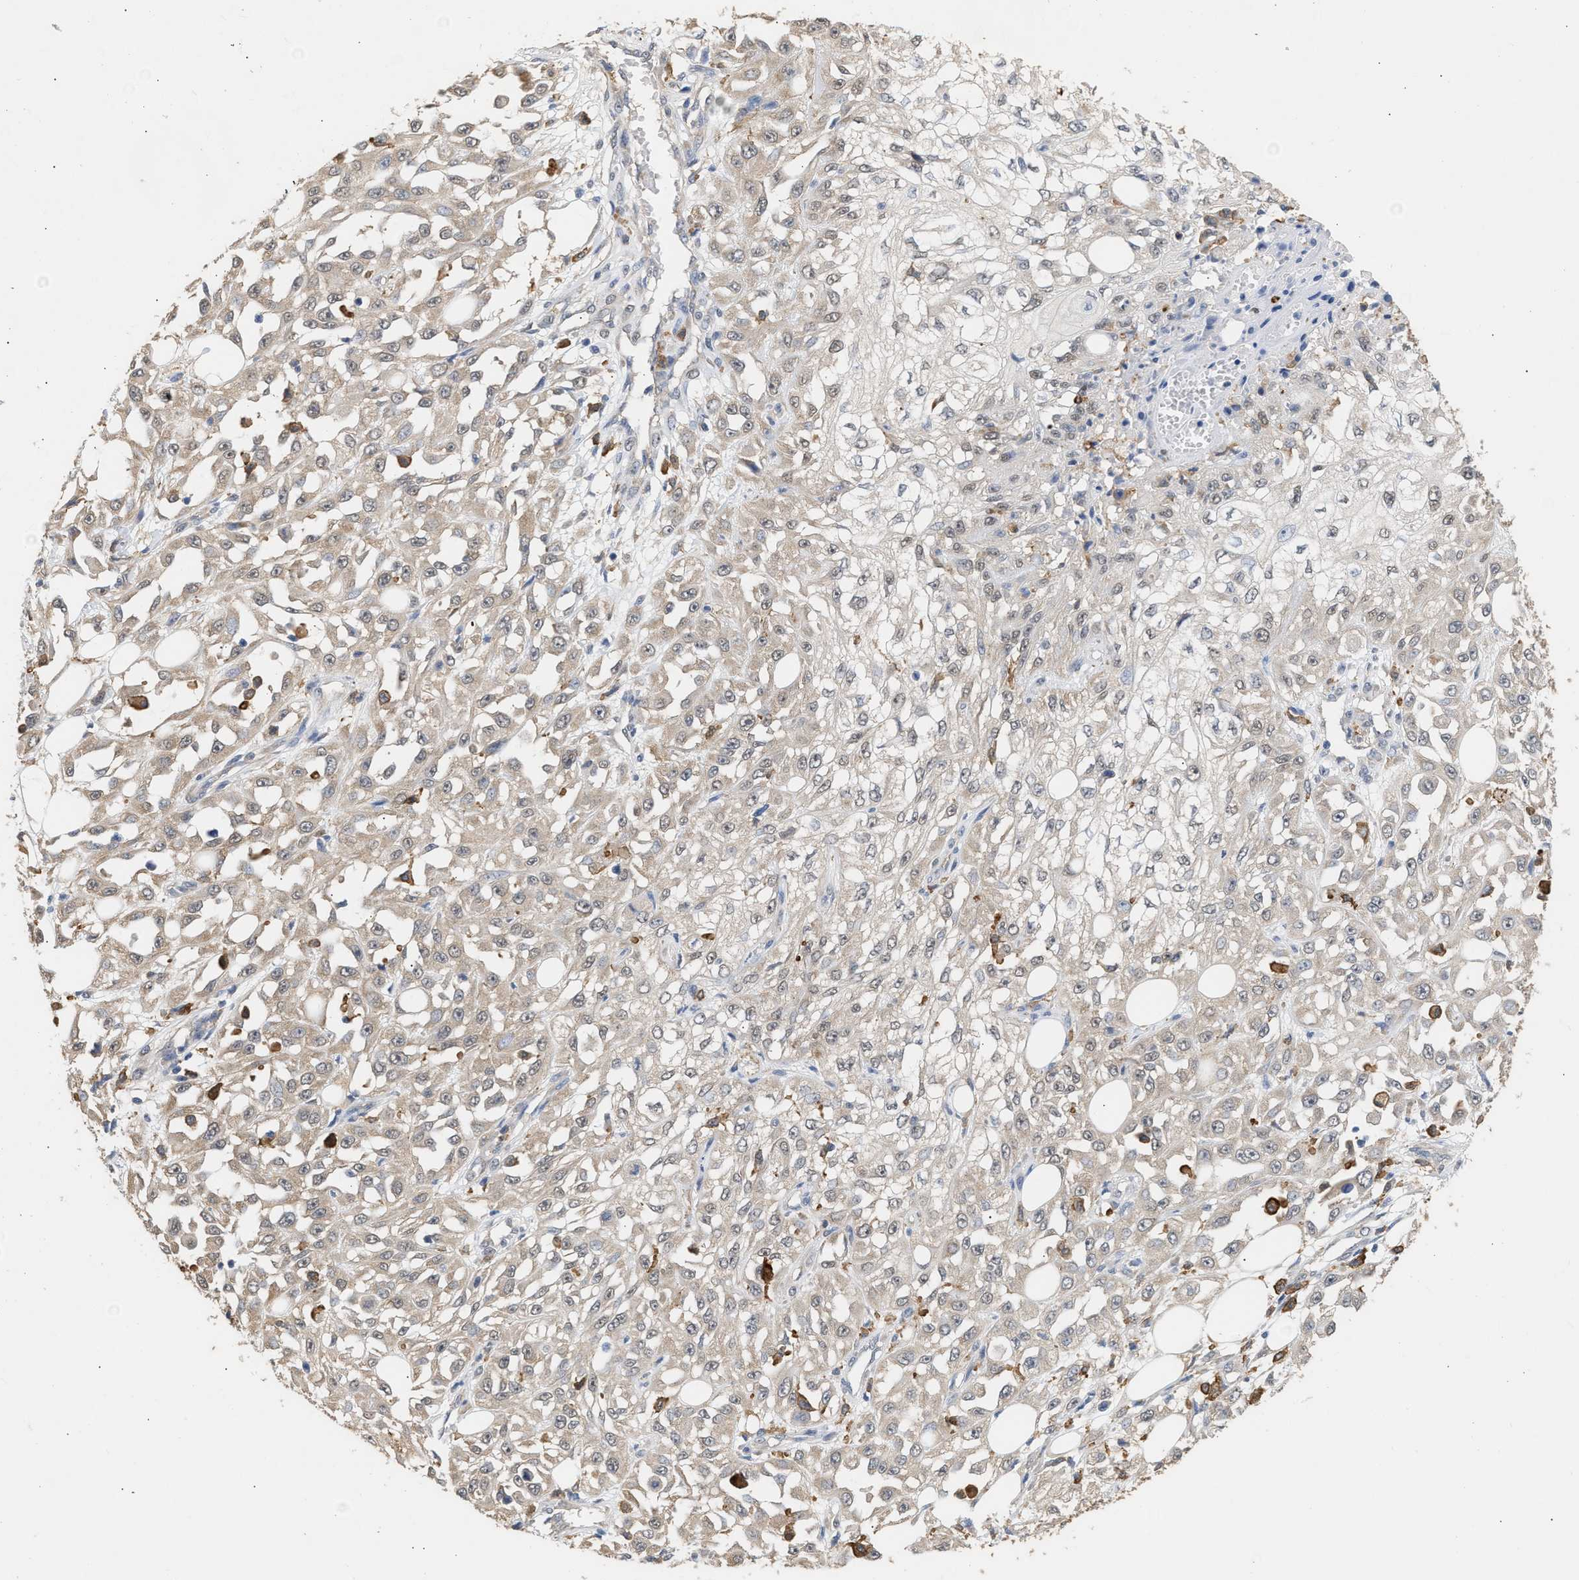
{"staining": {"intensity": "weak", "quantity": ">75%", "location": "cytoplasmic/membranous"}, "tissue": "skin cancer", "cell_type": "Tumor cells", "image_type": "cancer", "snomed": [{"axis": "morphology", "description": "Squamous cell carcinoma, NOS"}, {"axis": "morphology", "description": "Squamous cell carcinoma, metastatic, NOS"}, {"axis": "topography", "description": "Skin"}, {"axis": "topography", "description": "Lymph node"}], "caption": "Tumor cells show weak cytoplasmic/membranous staining in about >75% of cells in metastatic squamous cell carcinoma (skin).", "gene": "GCN1", "patient": {"sex": "male", "age": 75}}